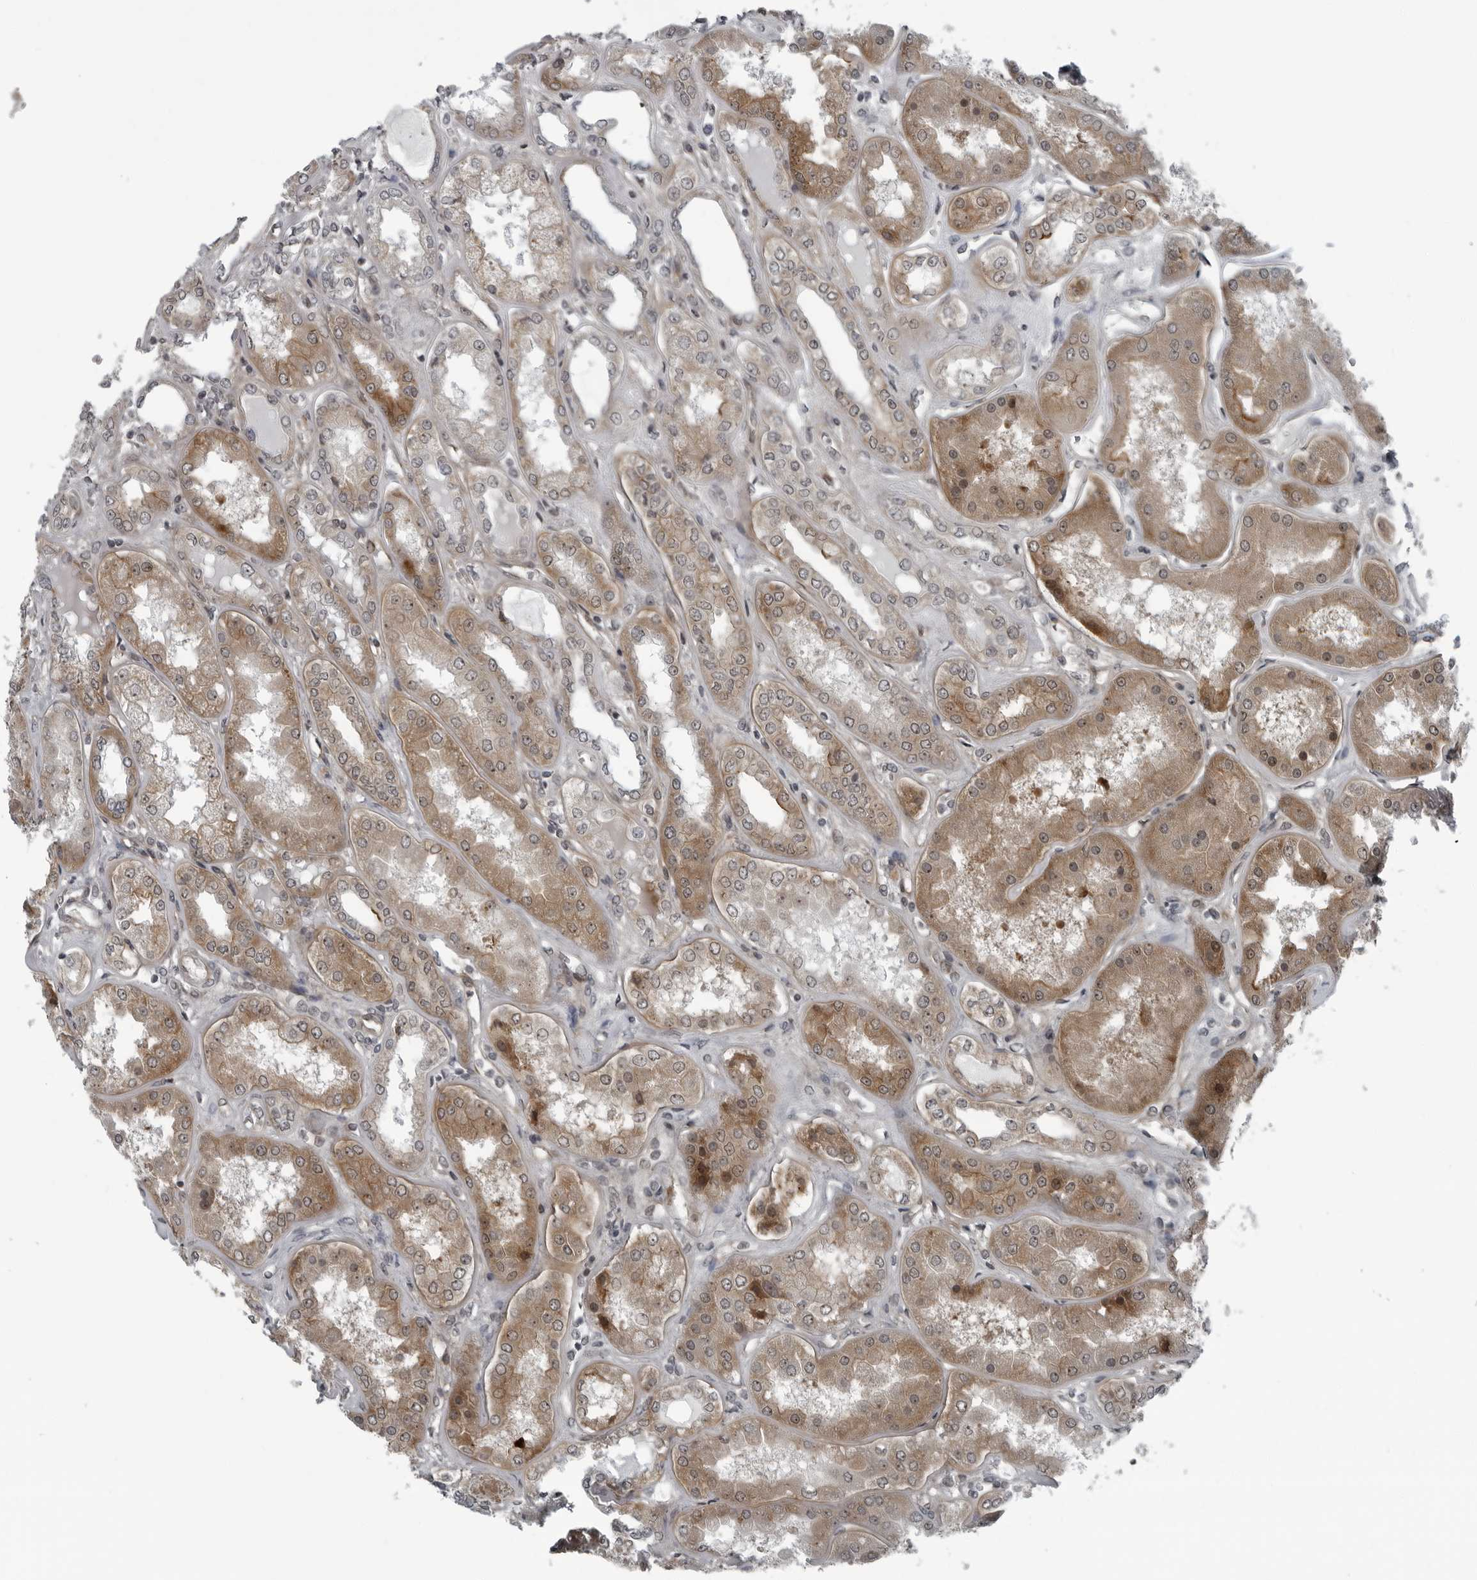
{"staining": {"intensity": "weak", "quantity": ">75%", "location": "cytoplasmic/membranous"}, "tissue": "kidney", "cell_type": "Cells in glomeruli", "image_type": "normal", "snomed": [{"axis": "morphology", "description": "Normal tissue, NOS"}, {"axis": "topography", "description": "Kidney"}], "caption": "DAB immunohistochemical staining of unremarkable human kidney reveals weak cytoplasmic/membranous protein expression in approximately >75% of cells in glomeruli.", "gene": "FAM102B", "patient": {"sex": "female", "age": 56}}